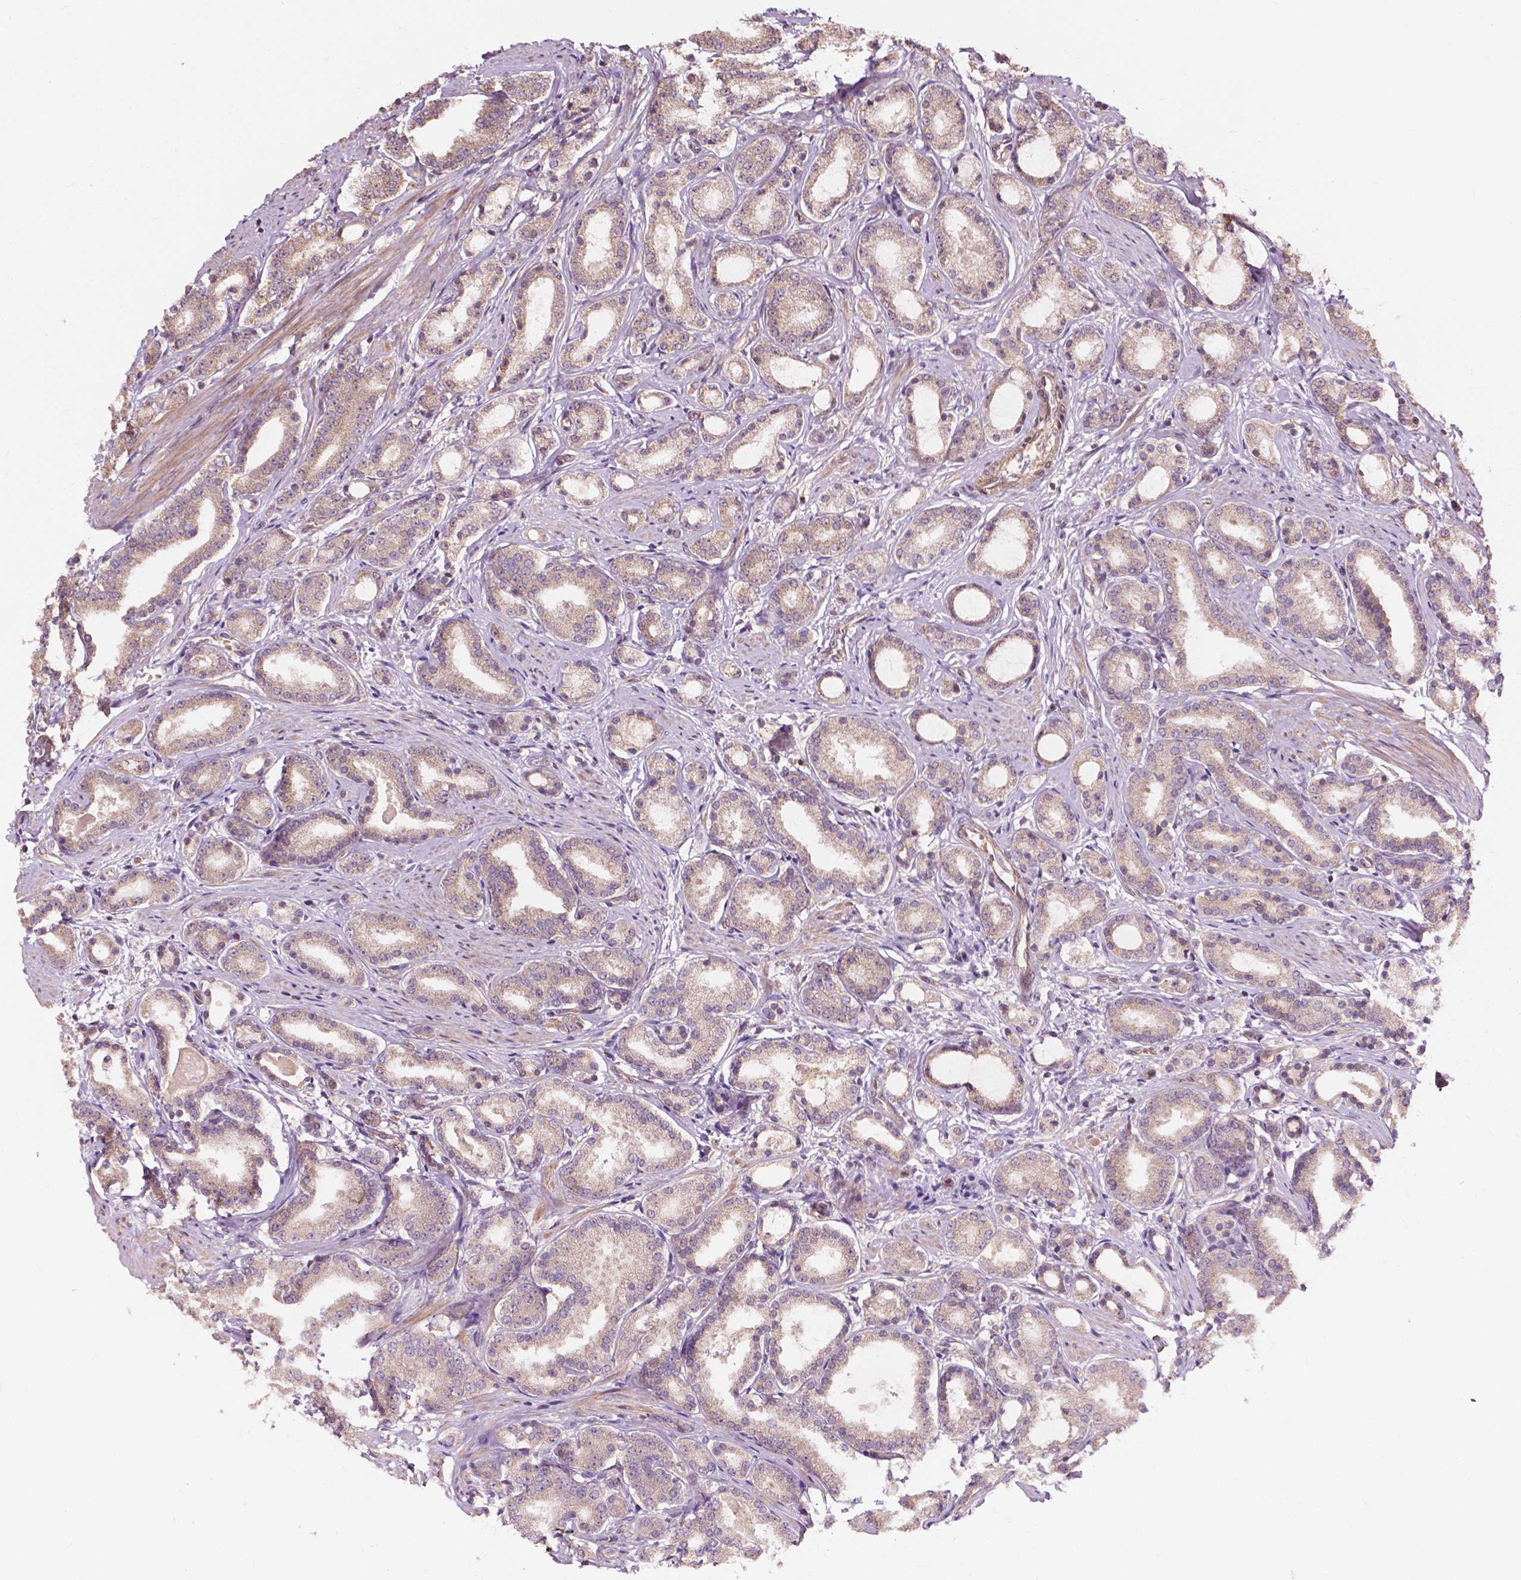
{"staining": {"intensity": "weak", "quantity": ">75%", "location": "cytoplasmic/membranous"}, "tissue": "prostate cancer", "cell_type": "Tumor cells", "image_type": "cancer", "snomed": [{"axis": "morphology", "description": "Adenocarcinoma, High grade"}, {"axis": "topography", "description": "Prostate"}], "caption": "Immunohistochemical staining of human prostate cancer (adenocarcinoma (high-grade)) reveals weak cytoplasmic/membranous protein expression in approximately >75% of tumor cells.", "gene": "CDC42BPA", "patient": {"sex": "male", "age": 63}}